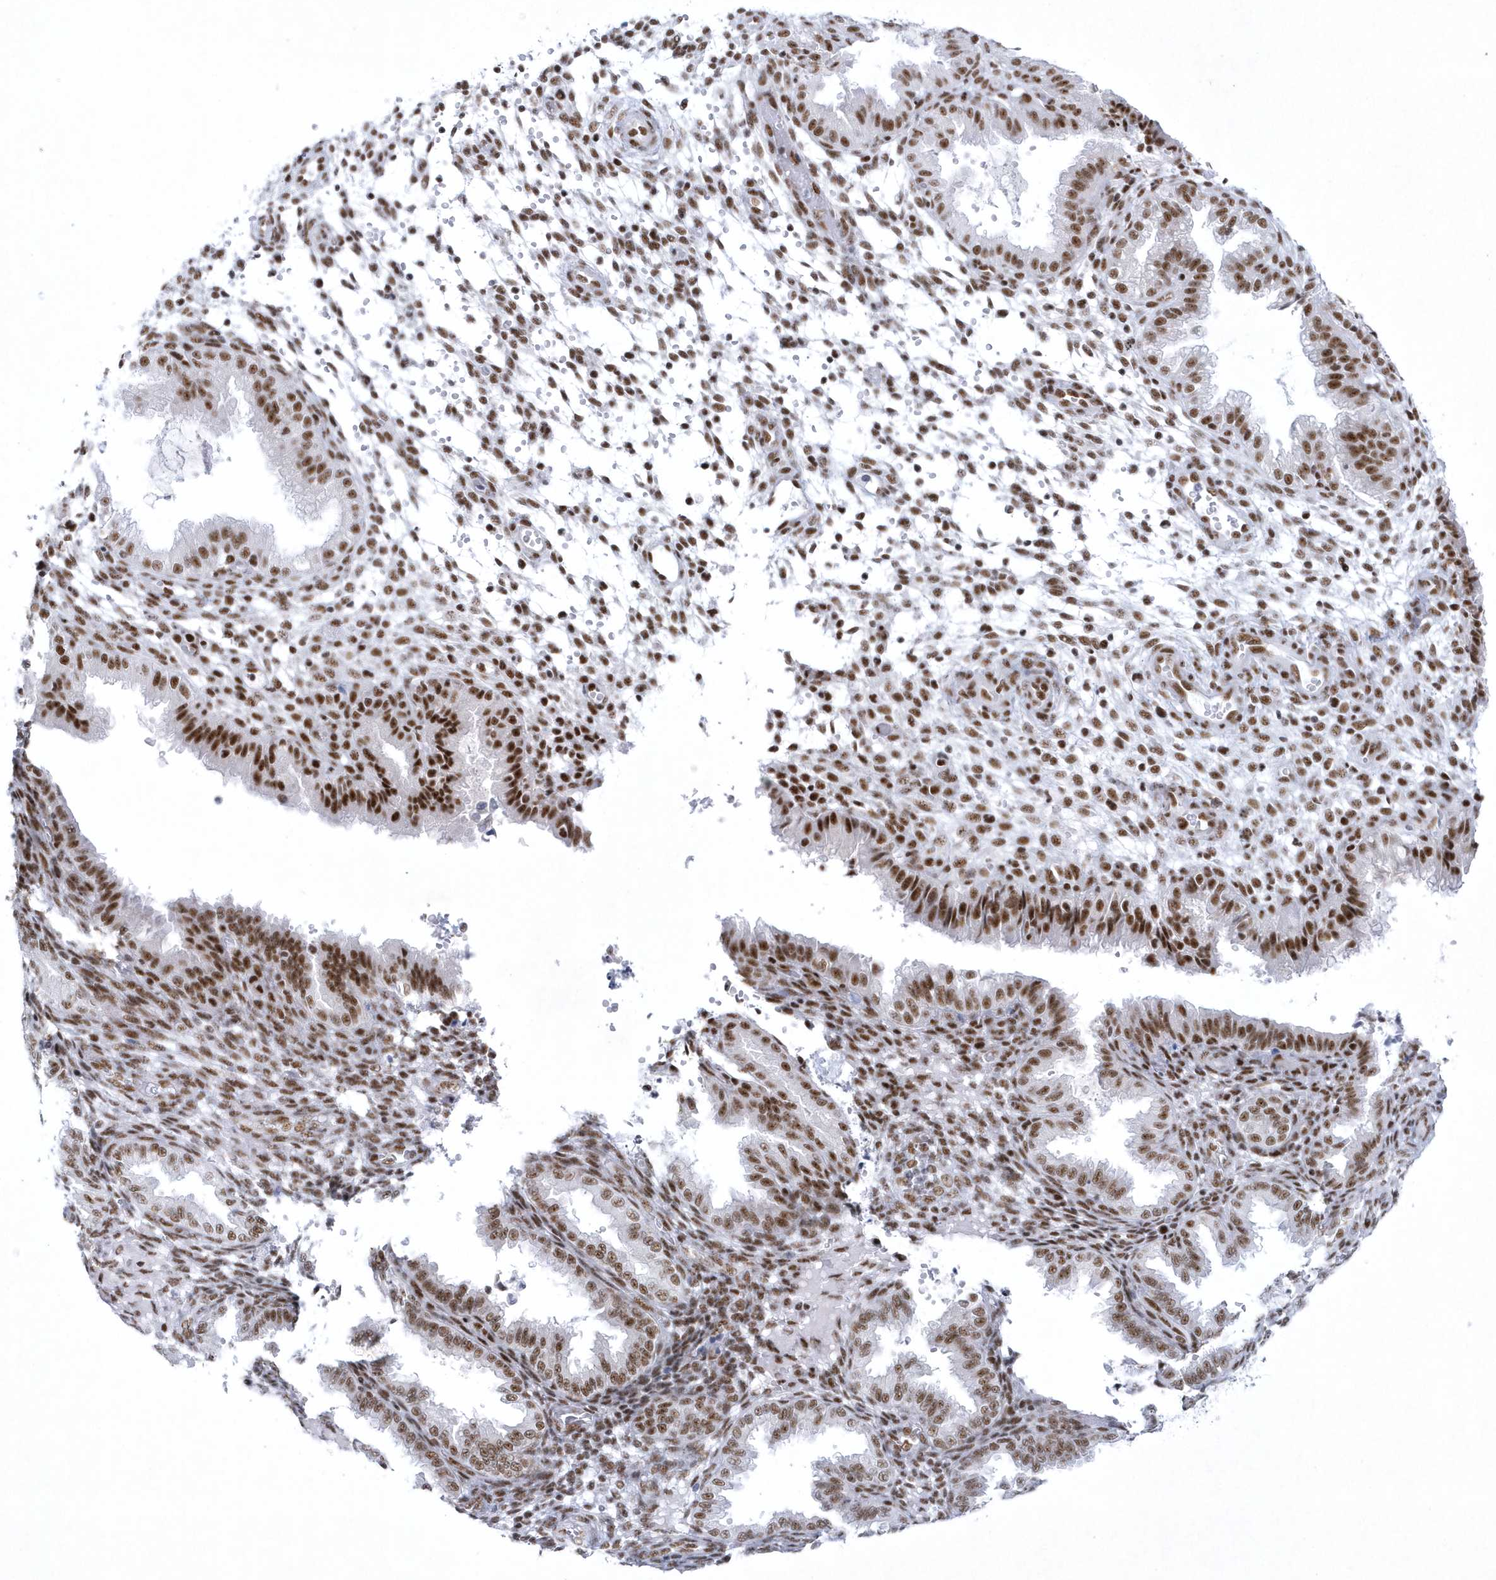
{"staining": {"intensity": "moderate", "quantity": ">75%", "location": "nuclear"}, "tissue": "endometrium", "cell_type": "Cells in endometrial stroma", "image_type": "normal", "snomed": [{"axis": "morphology", "description": "Normal tissue, NOS"}, {"axis": "topography", "description": "Endometrium"}], "caption": "Immunohistochemistry micrograph of benign endometrium stained for a protein (brown), which shows medium levels of moderate nuclear staining in approximately >75% of cells in endometrial stroma.", "gene": "DCLRE1A", "patient": {"sex": "female", "age": 33}}